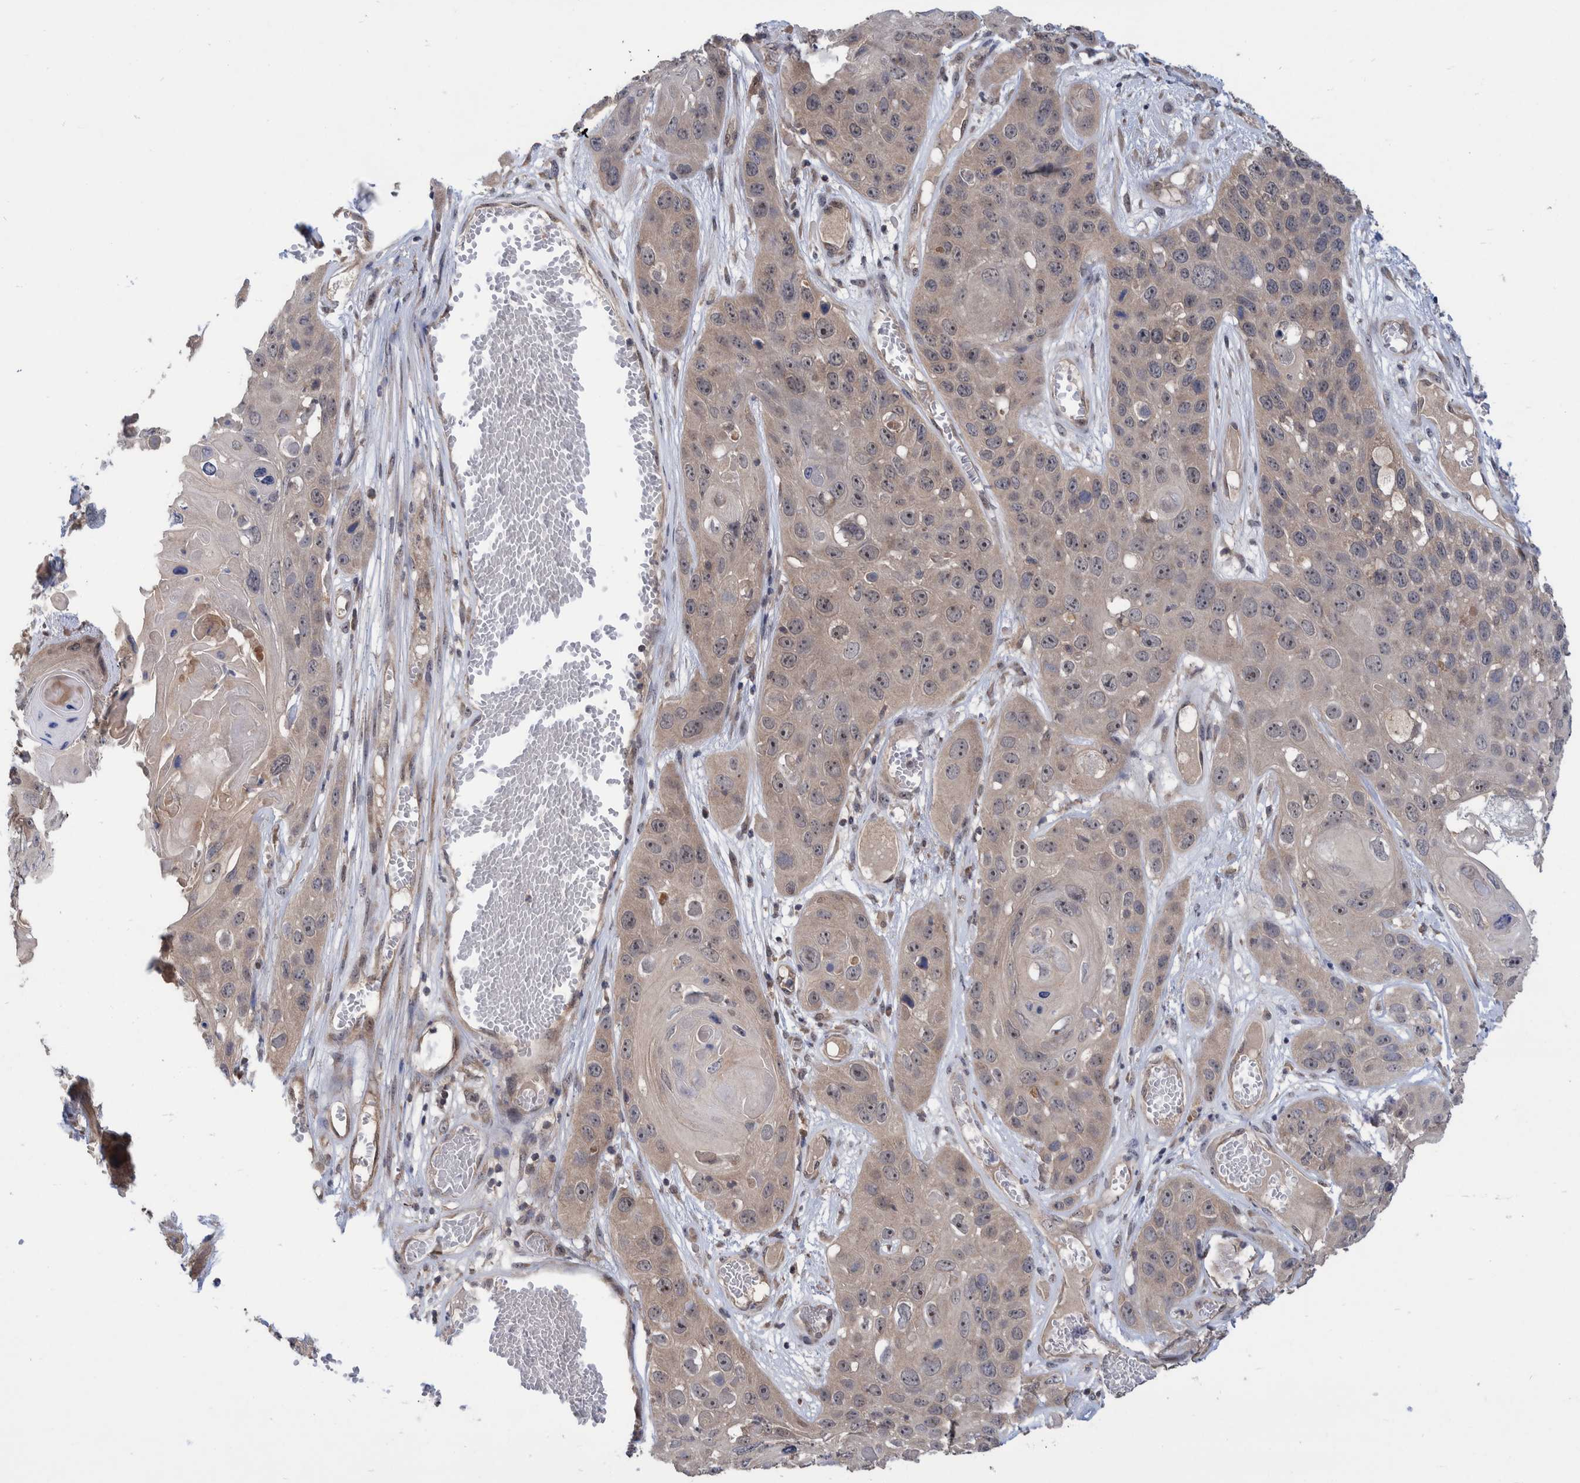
{"staining": {"intensity": "weak", "quantity": "25%-75%", "location": "cytoplasmic/membranous"}, "tissue": "skin cancer", "cell_type": "Tumor cells", "image_type": "cancer", "snomed": [{"axis": "morphology", "description": "Squamous cell carcinoma, NOS"}, {"axis": "topography", "description": "Skin"}], "caption": "A brown stain shows weak cytoplasmic/membranous expression of a protein in skin cancer tumor cells.", "gene": "PLPBP", "patient": {"sex": "male", "age": 55}}